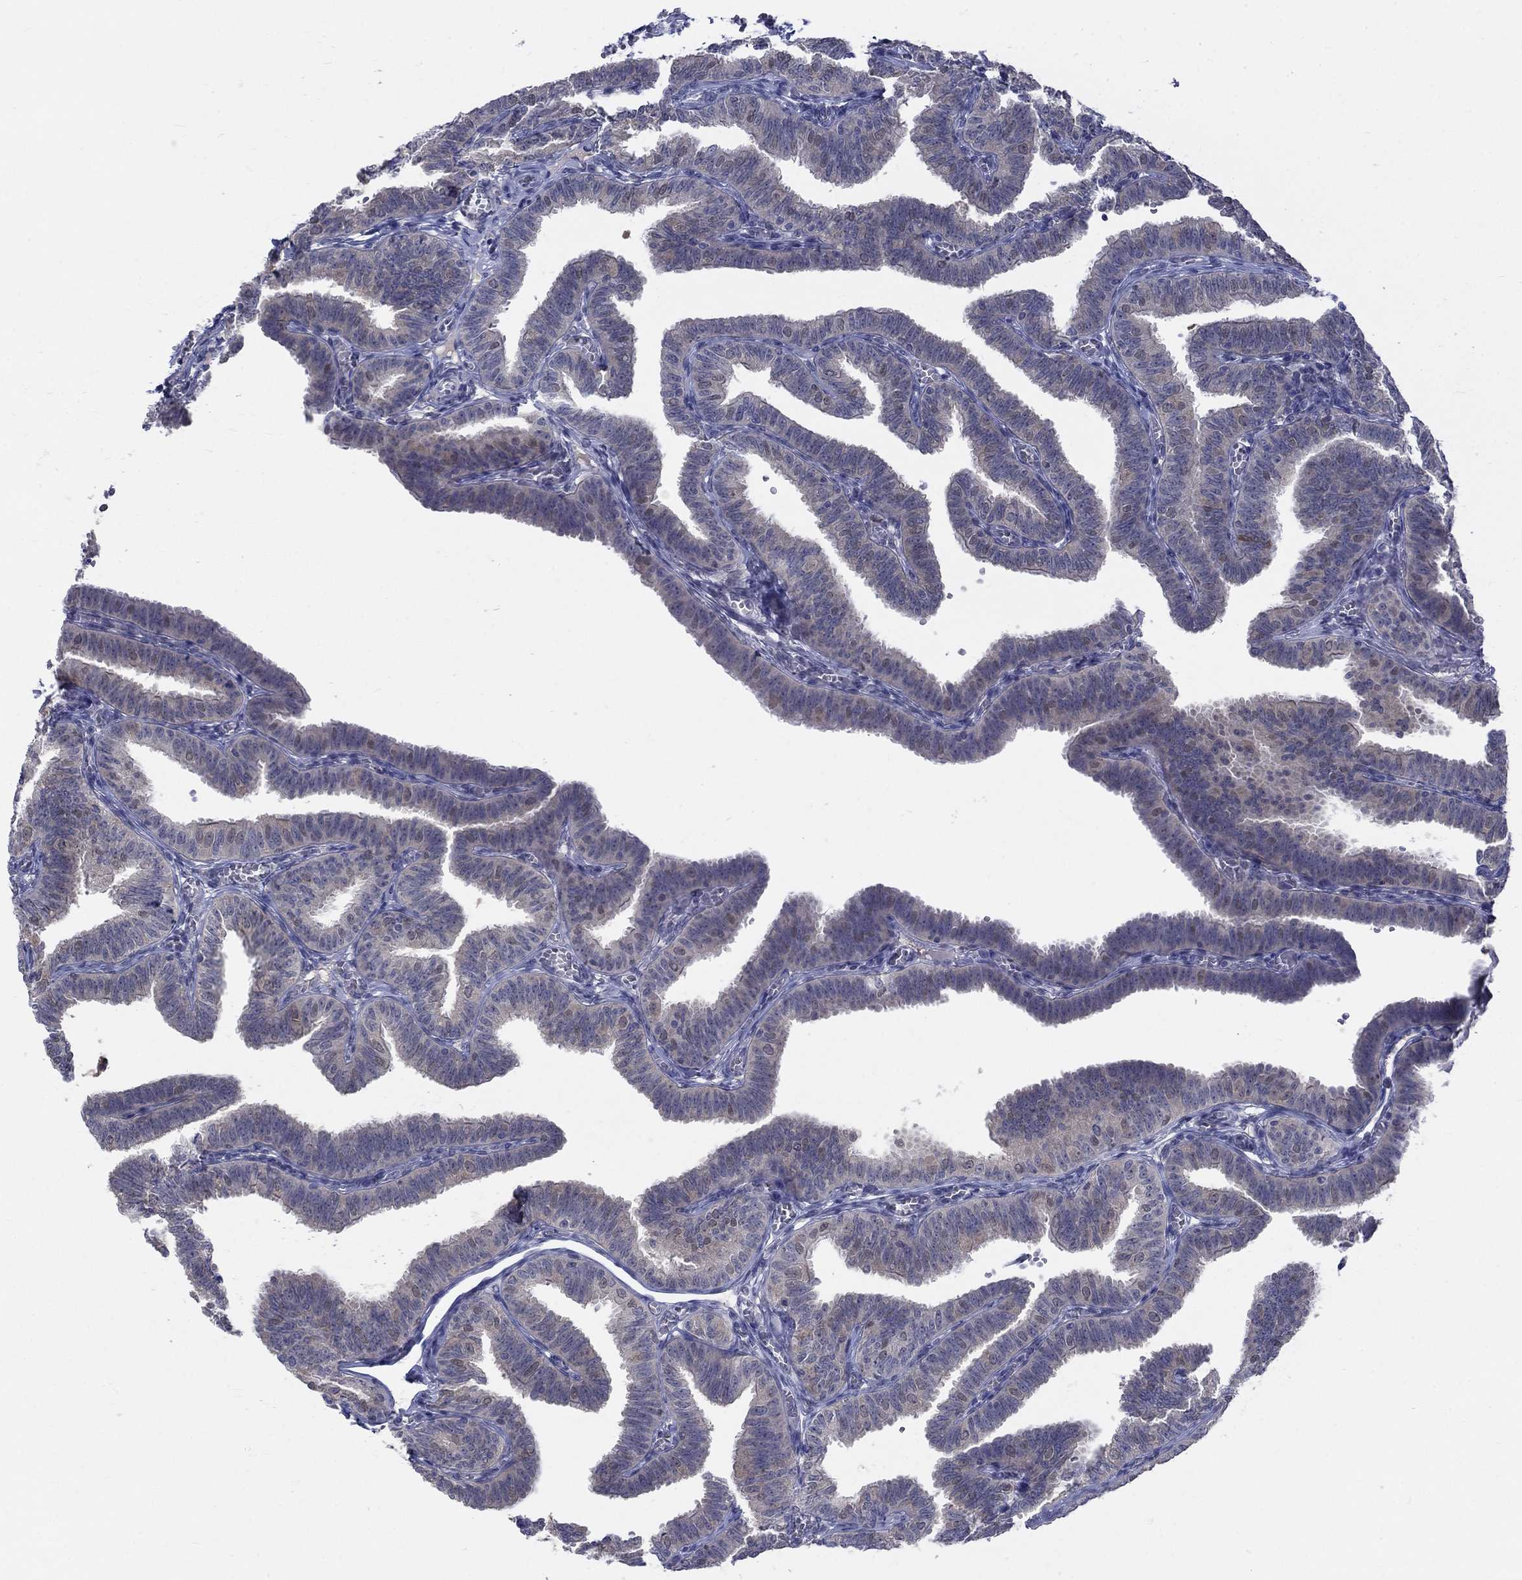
{"staining": {"intensity": "negative", "quantity": "none", "location": "none"}, "tissue": "fallopian tube", "cell_type": "Glandular cells", "image_type": "normal", "snomed": [{"axis": "morphology", "description": "Normal tissue, NOS"}, {"axis": "topography", "description": "Fallopian tube"}], "caption": "An immunohistochemistry (IHC) micrograph of normal fallopian tube is shown. There is no staining in glandular cells of fallopian tube. (Brightfield microscopy of DAB (3,3'-diaminobenzidine) immunohistochemistry (IHC) at high magnification).", "gene": "EGFLAM", "patient": {"sex": "female", "age": 25}}